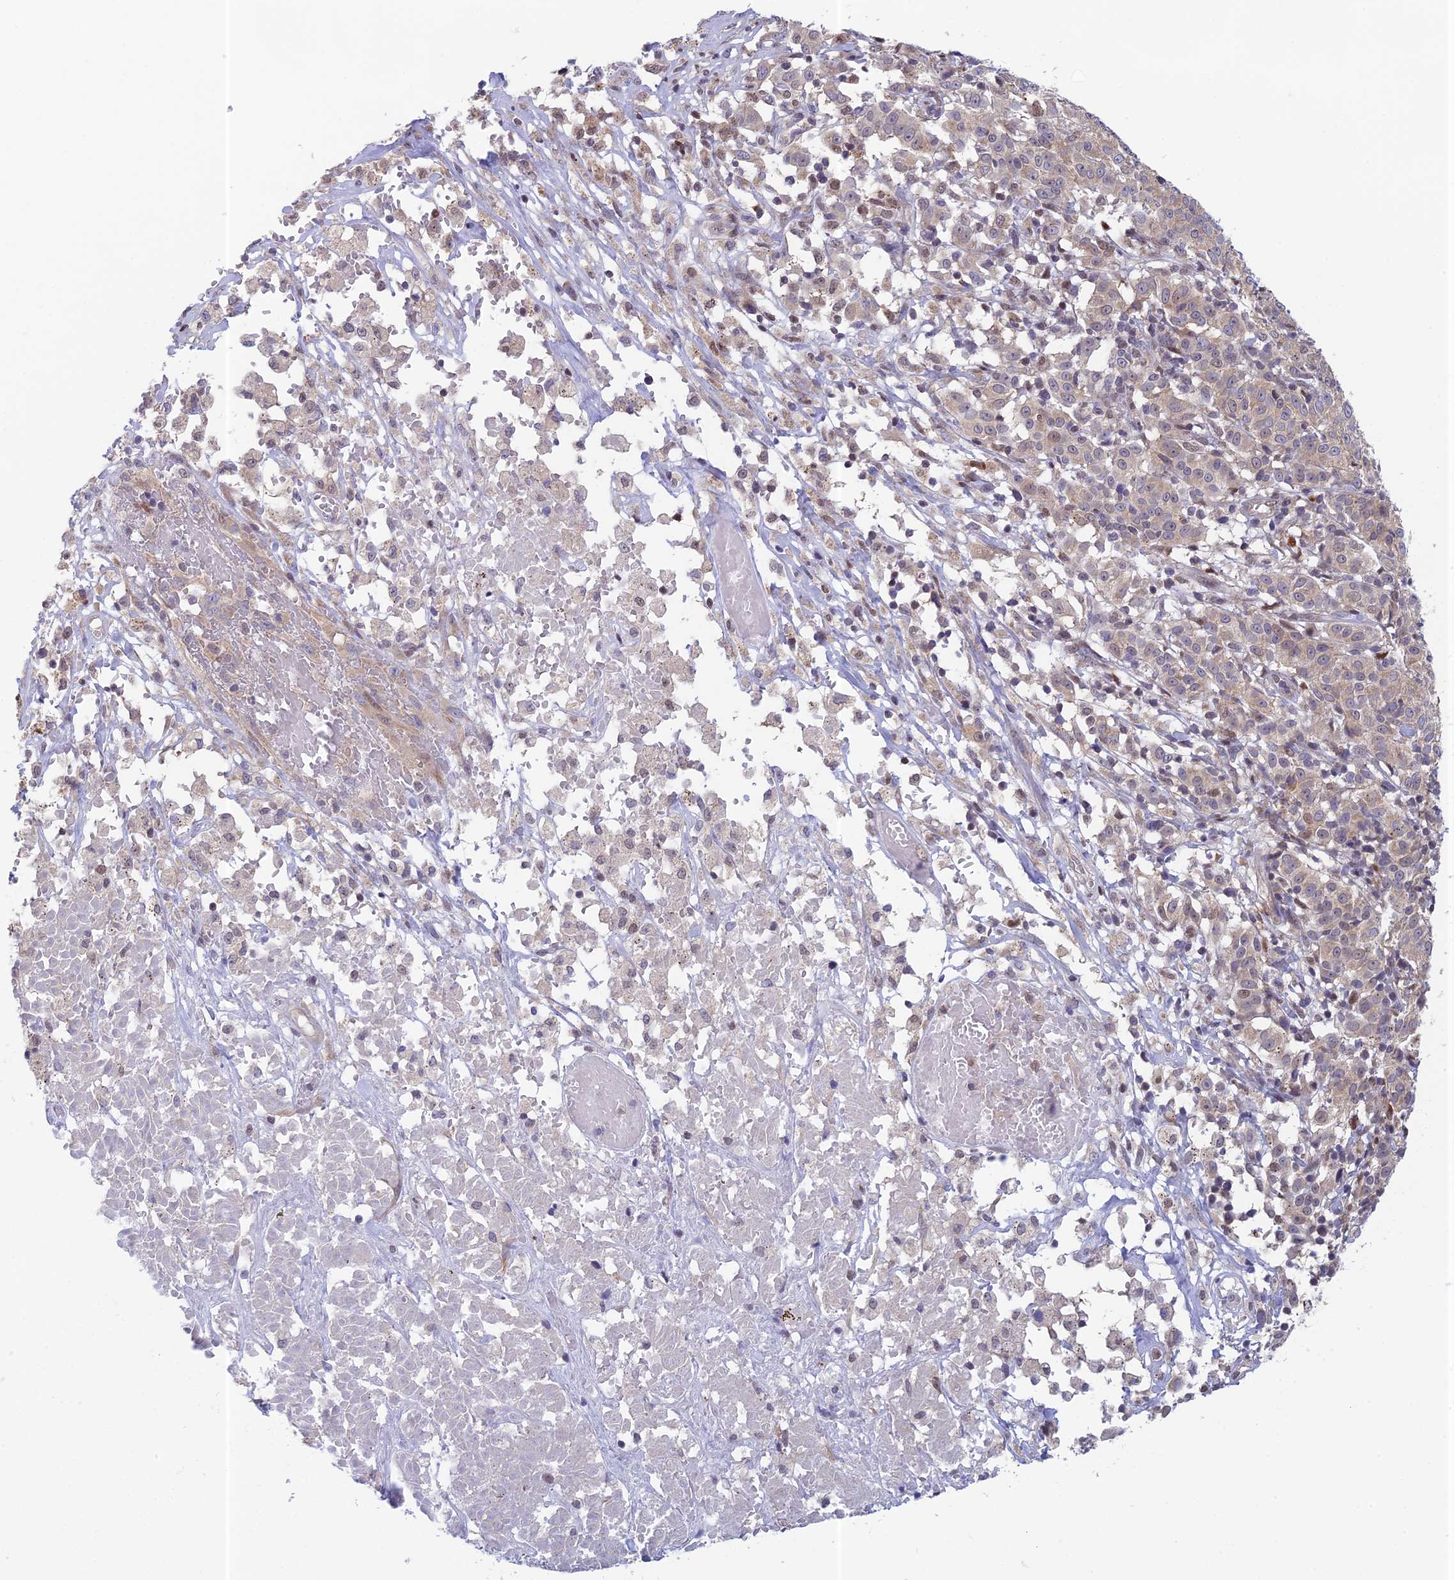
{"staining": {"intensity": "weak", "quantity": "25%-75%", "location": "cytoplasmic/membranous"}, "tissue": "melanoma", "cell_type": "Tumor cells", "image_type": "cancer", "snomed": [{"axis": "morphology", "description": "Malignant melanoma, NOS"}, {"axis": "topography", "description": "Skin"}], "caption": "Approximately 25%-75% of tumor cells in human melanoma reveal weak cytoplasmic/membranous protein expression as visualized by brown immunohistochemical staining.", "gene": "MRPL17", "patient": {"sex": "female", "age": 72}}